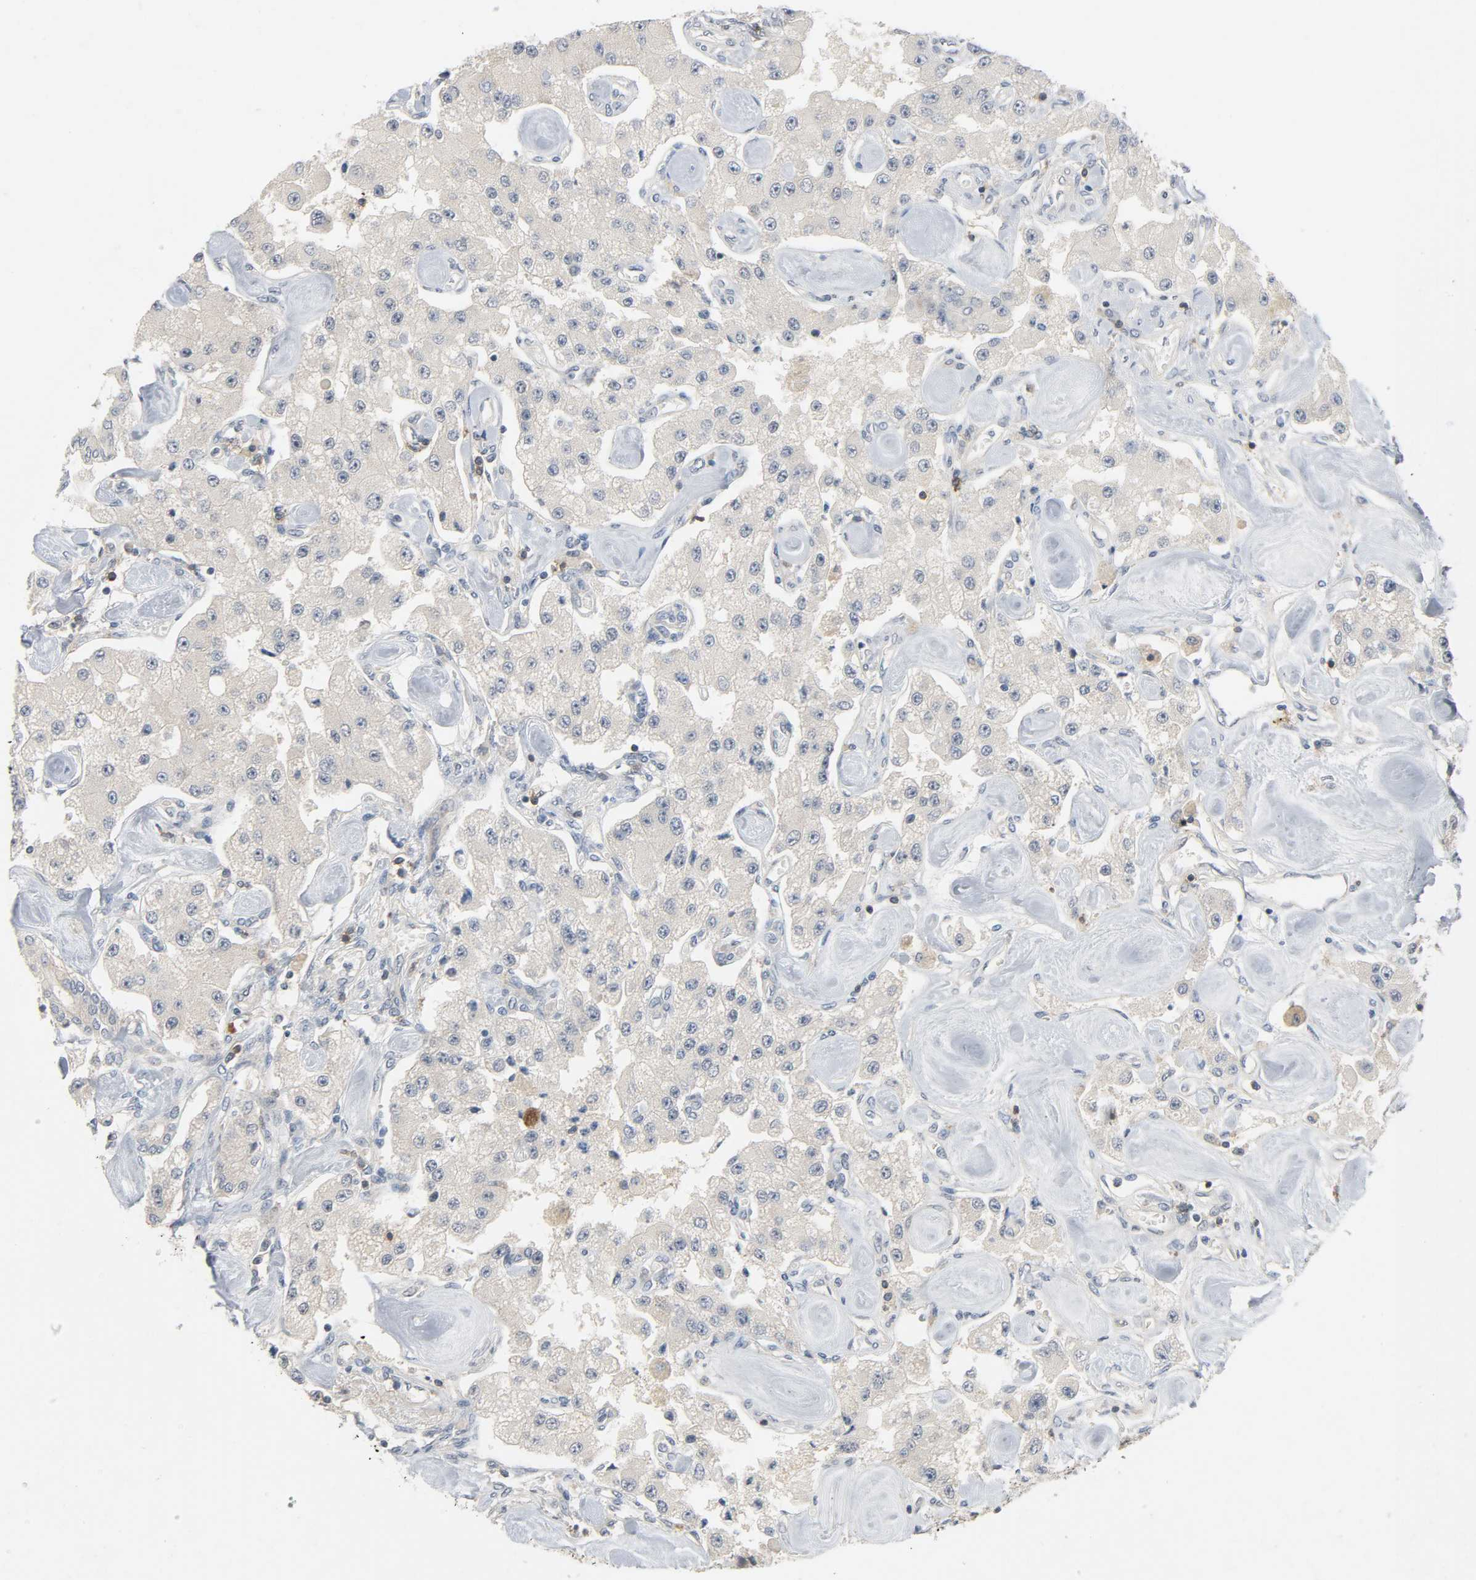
{"staining": {"intensity": "weak", "quantity": "<25%", "location": "cytoplasmic/membranous"}, "tissue": "carcinoid", "cell_type": "Tumor cells", "image_type": "cancer", "snomed": [{"axis": "morphology", "description": "Carcinoid, malignant, NOS"}, {"axis": "topography", "description": "Pancreas"}], "caption": "This image is of carcinoid (malignant) stained with IHC to label a protein in brown with the nuclei are counter-stained blue. There is no staining in tumor cells. (DAB (3,3'-diaminobenzidine) immunohistochemistry with hematoxylin counter stain).", "gene": "CD4", "patient": {"sex": "male", "age": 41}}